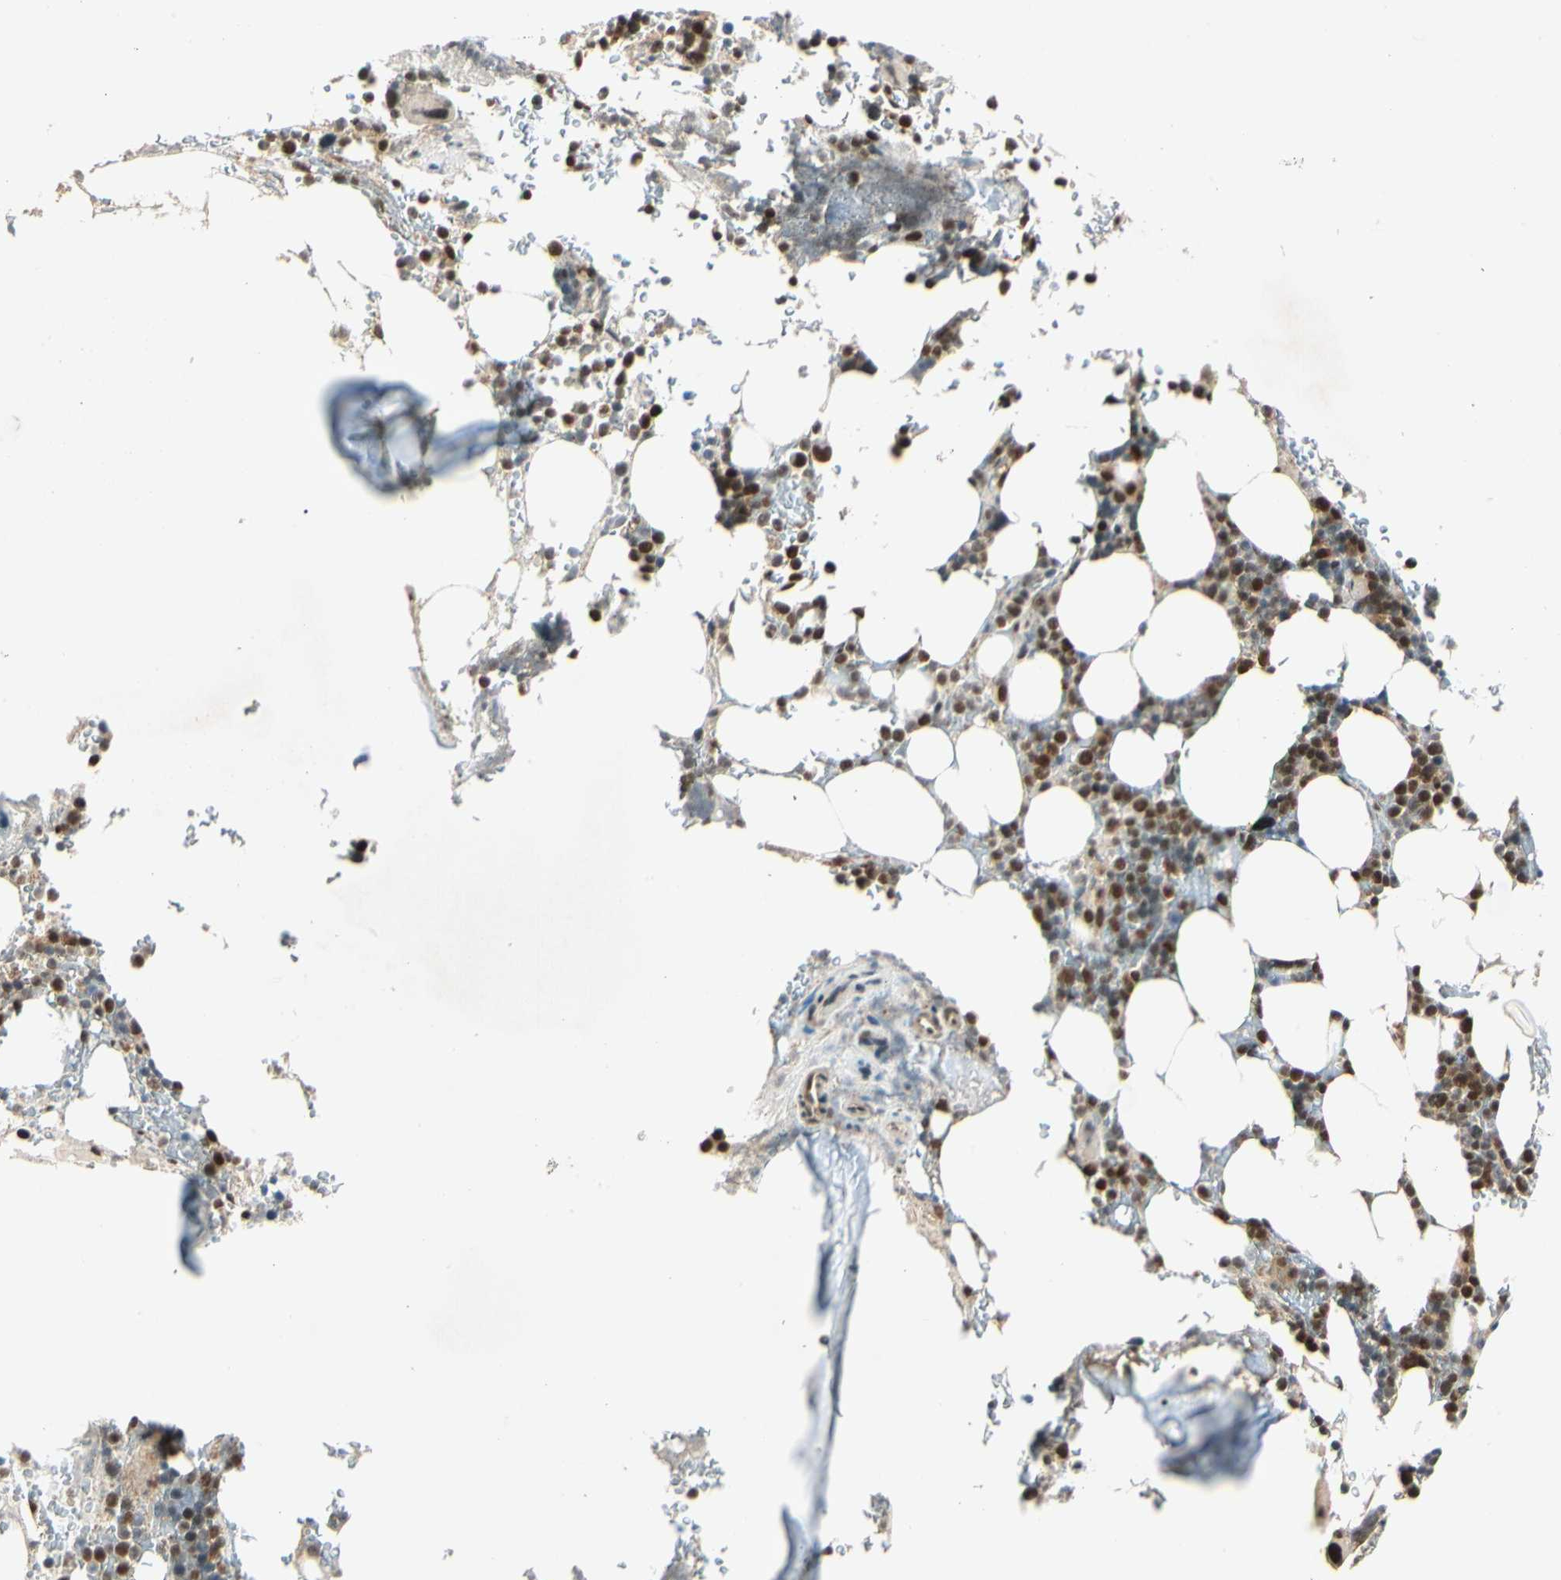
{"staining": {"intensity": "moderate", "quantity": ">75%", "location": "nuclear"}, "tissue": "bone marrow", "cell_type": "Hematopoietic cells", "image_type": "normal", "snomed": [{"axis": "morphology", "description": "Normal tissue, NOS"}, {"axis": "topography", "description": "Bone marrow"}], "caption": "Approximately >75% of hematopoietic cells in unremarkable bone marrow exhibit moderate nuclear protein staining as visualized by brown immunohistochemical staining.", "gene": "ZSCAN12", "patient": {"sex": "female", "age": 73}}